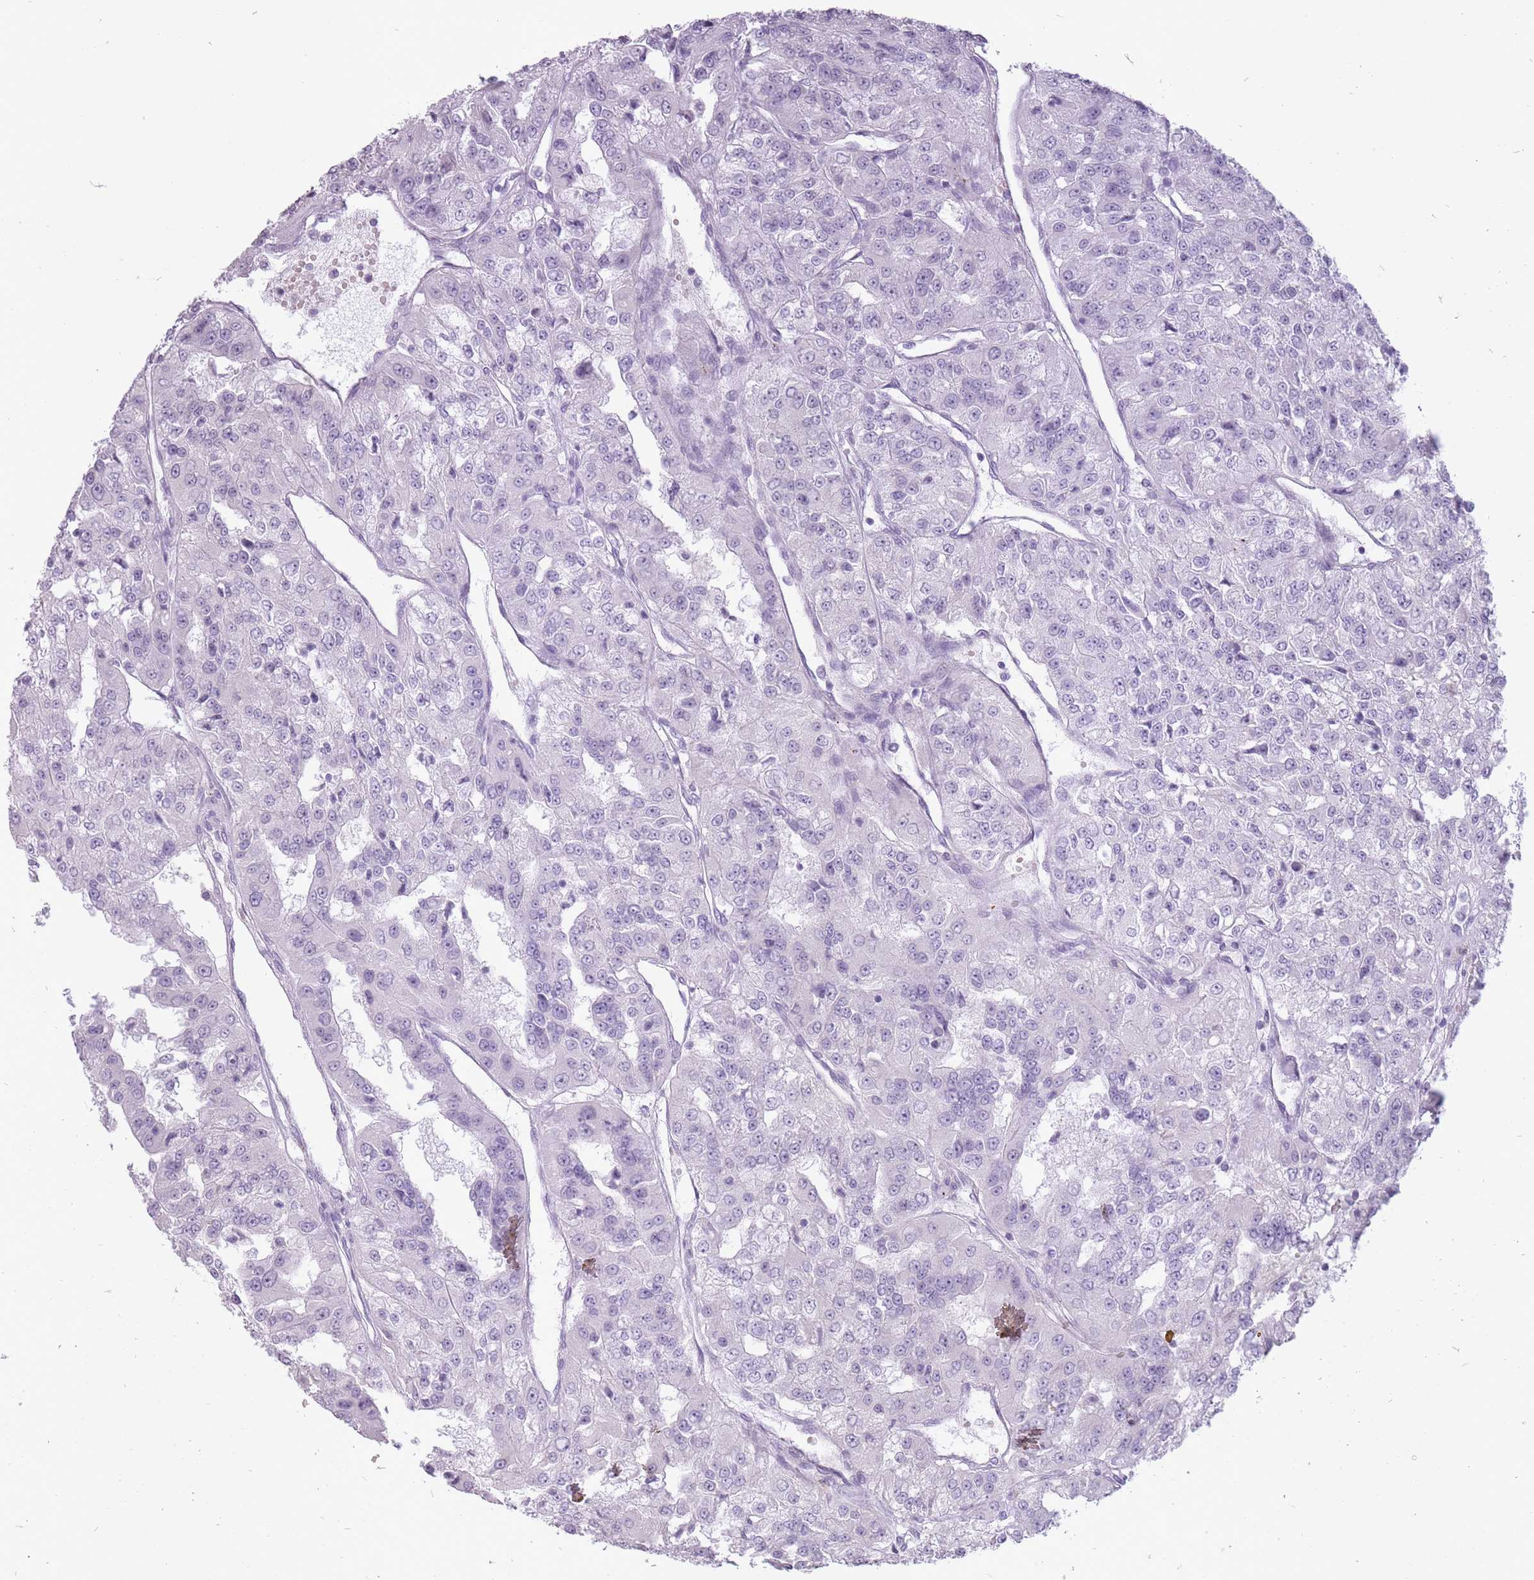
{"staining": {"intensity": "negative", "quantity": "none", "location": "none"}, "tissue": "renal cancer", "cell_type": "Tumor cells", "image_type": "cancer", "snomed": [{"axis": "morphology", "description": "Adenocarcinoma, NOS"}, {"axis": "topography", "description": "Kidney"}], "caption": "Immunohistochemistry (IHC) image of neoplastic tissue: renal adenocarcinoma stained with DAB reveals no significant protein positivity in tumor cells.", "gene": "RFX4", "patient": {"sex": "female", "age": 63}}